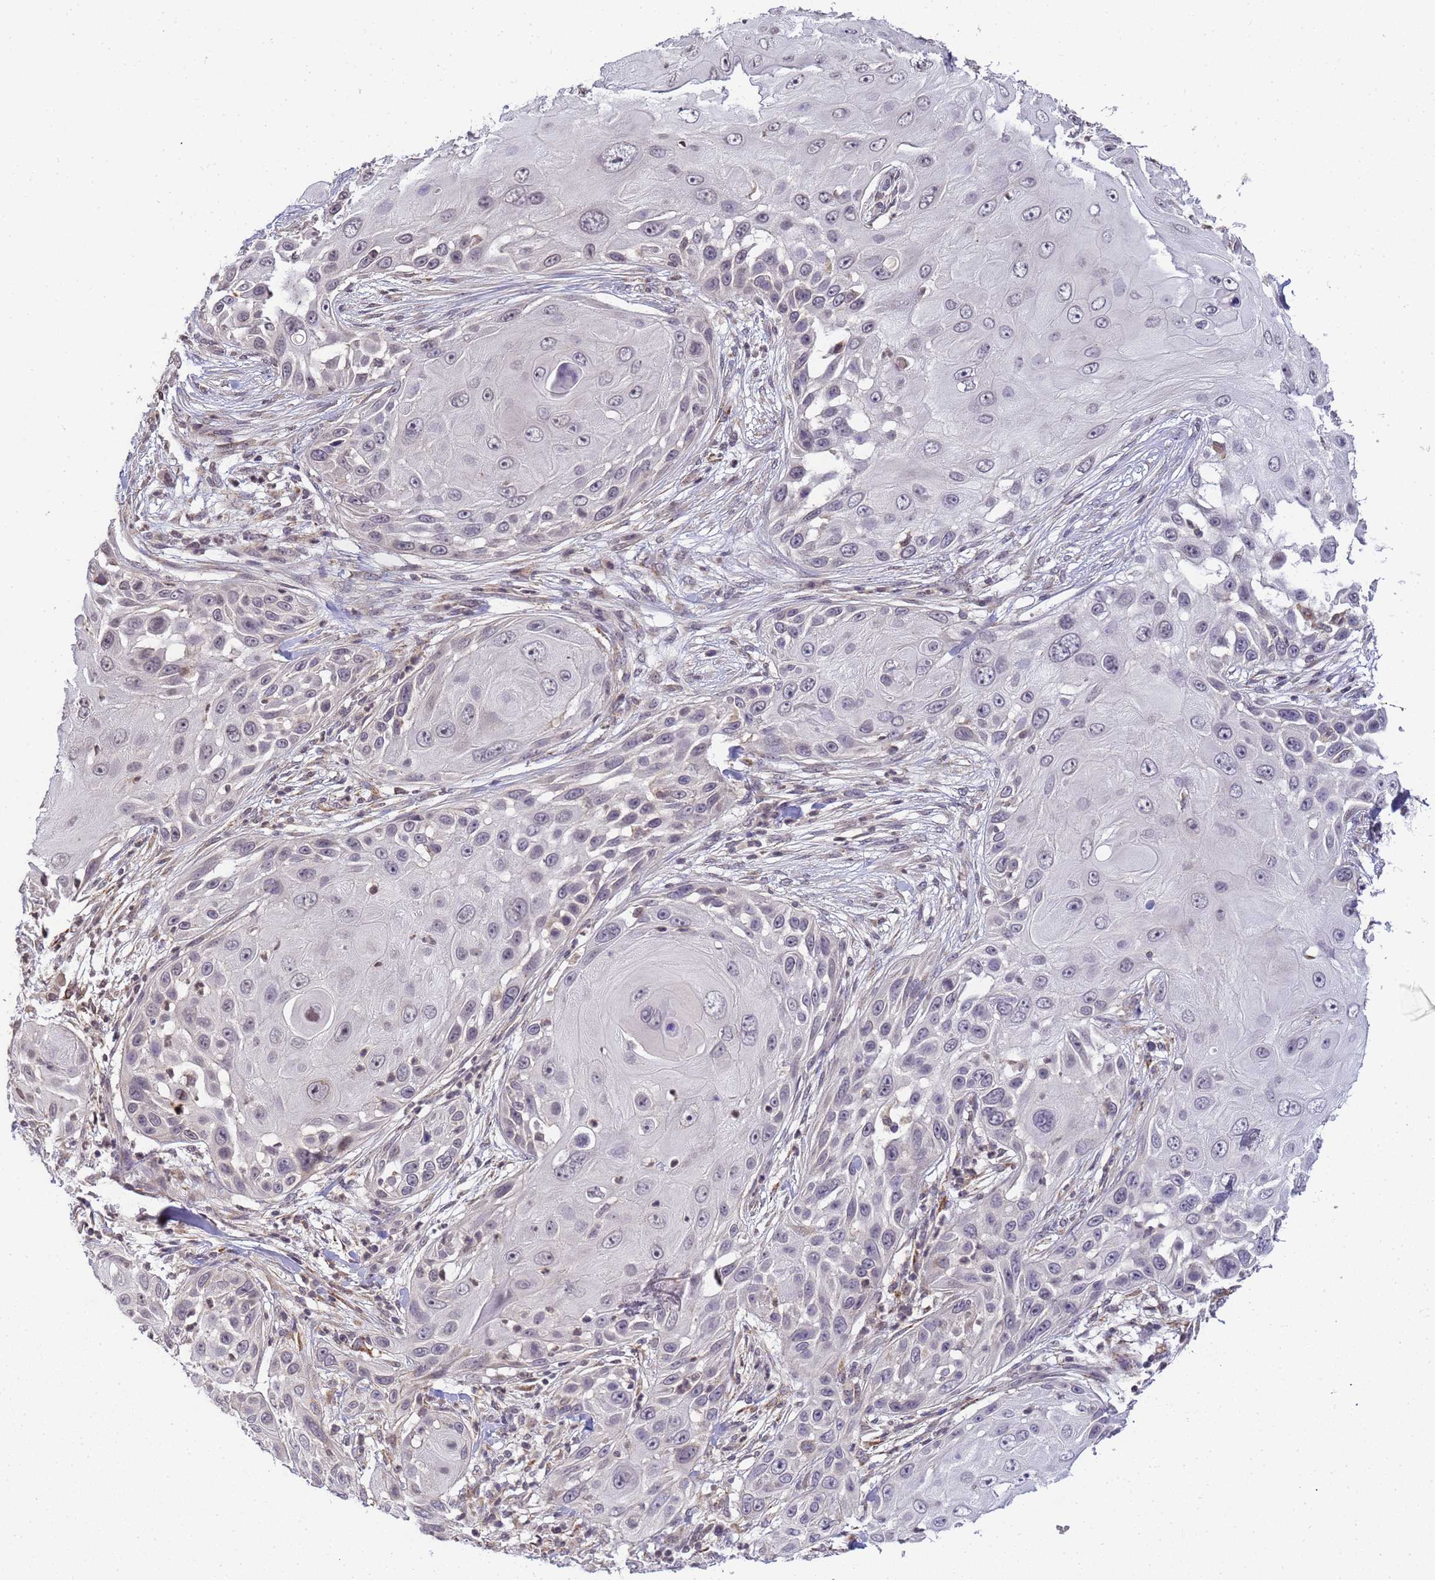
{"staining": {"intensity": "negative", "quantity": "none", "location": "none"}, "tissue": "skin cancer", "cell_type": "Tumor cells", "image_type": "cancer", "snomed": [{"axis": "morphology", "description": "Squamous cell carcinoma, NOS"}, {"axis": "topography", "description": "Skin"}], "caption": "High magnification brightfield microscopy of skin cancer (squamous cell carcinoma) stained with DAB (brown) and counterstained with hematoxylin (blue): tumor cells show no significant positivity.", "gene": "MYL7", "patient": {"sex": "female", "age": 44}}